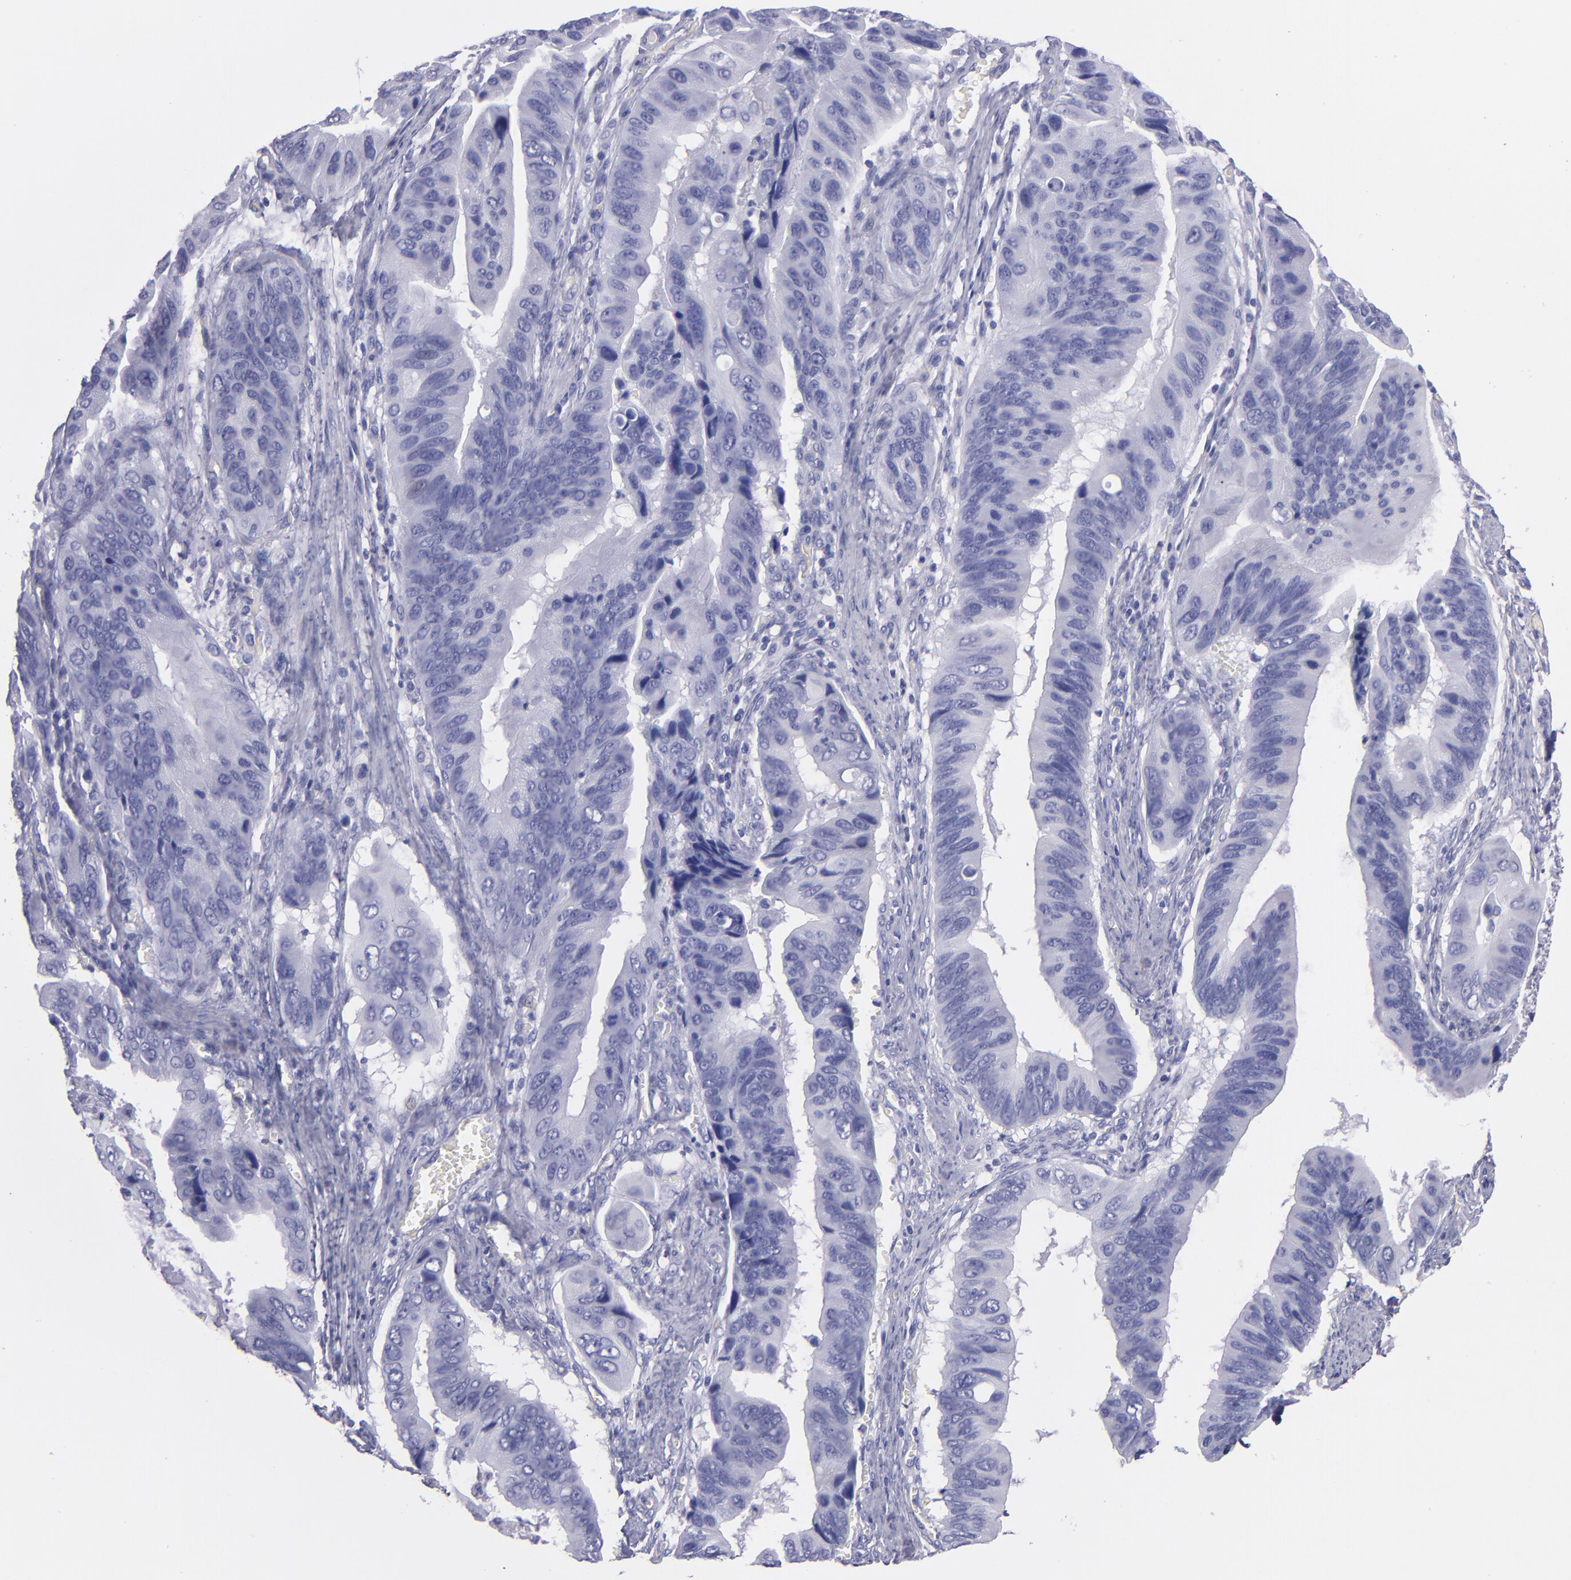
{"staining": {"intensity": "negative", "quantity": "none", "location": "none"}, "tissue": "stomach cancer", "cell_type": "Tumor cells", "image_type": "cancer", "snomed": [{"axis": "morphology", "description": "Adenocarcinoma, NOS"}, {"axis": "topography", "description": "Stomach, upper"}], "caption": "The image exhibits no significant positivity in tumor cells of adenocarcinoma (stomach).", "gene": "TG", "patient": {"sex": "male", "age": 80}}